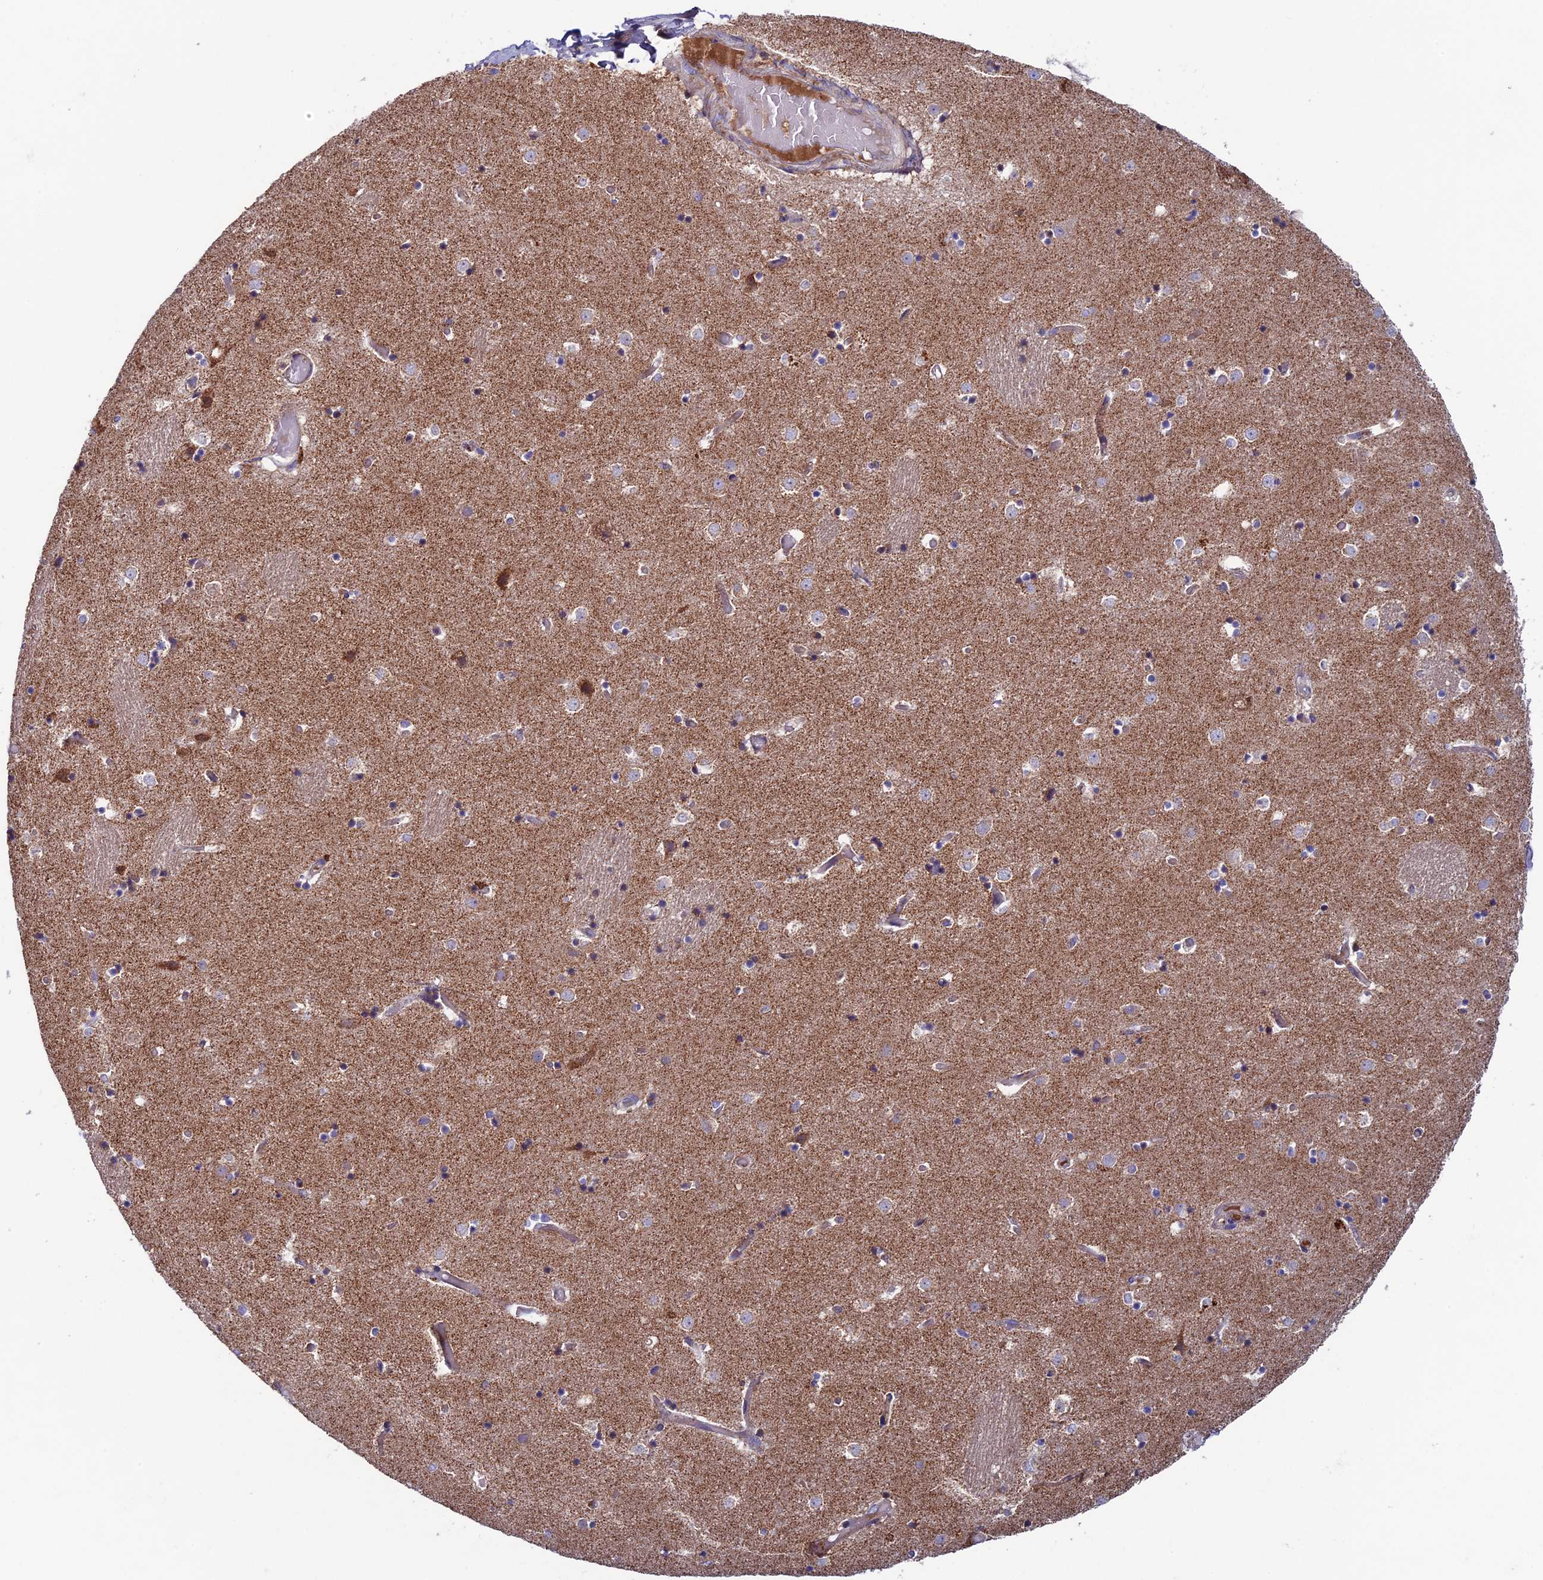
{"staining": {"intensity": "negative", "quantity": "none", "location": "none"}, "tissue": "caudate", "cell_type": "Glial cells", "image_type": "normal", "snomed": [{"axis": "morphology", "description": "Normal tissue, NOS"}, {"axis": "topography", "description": "Lateral ventricle wall"}], "caption": "High magnification brightfield microscopy of unremarkable caudate stained with DAB (brown) and counterstained with hematoxylin (blue): glial cells show no significant expression.", "gene": "SLC15A5", "patient": {"sex": "female", "age": 52}}